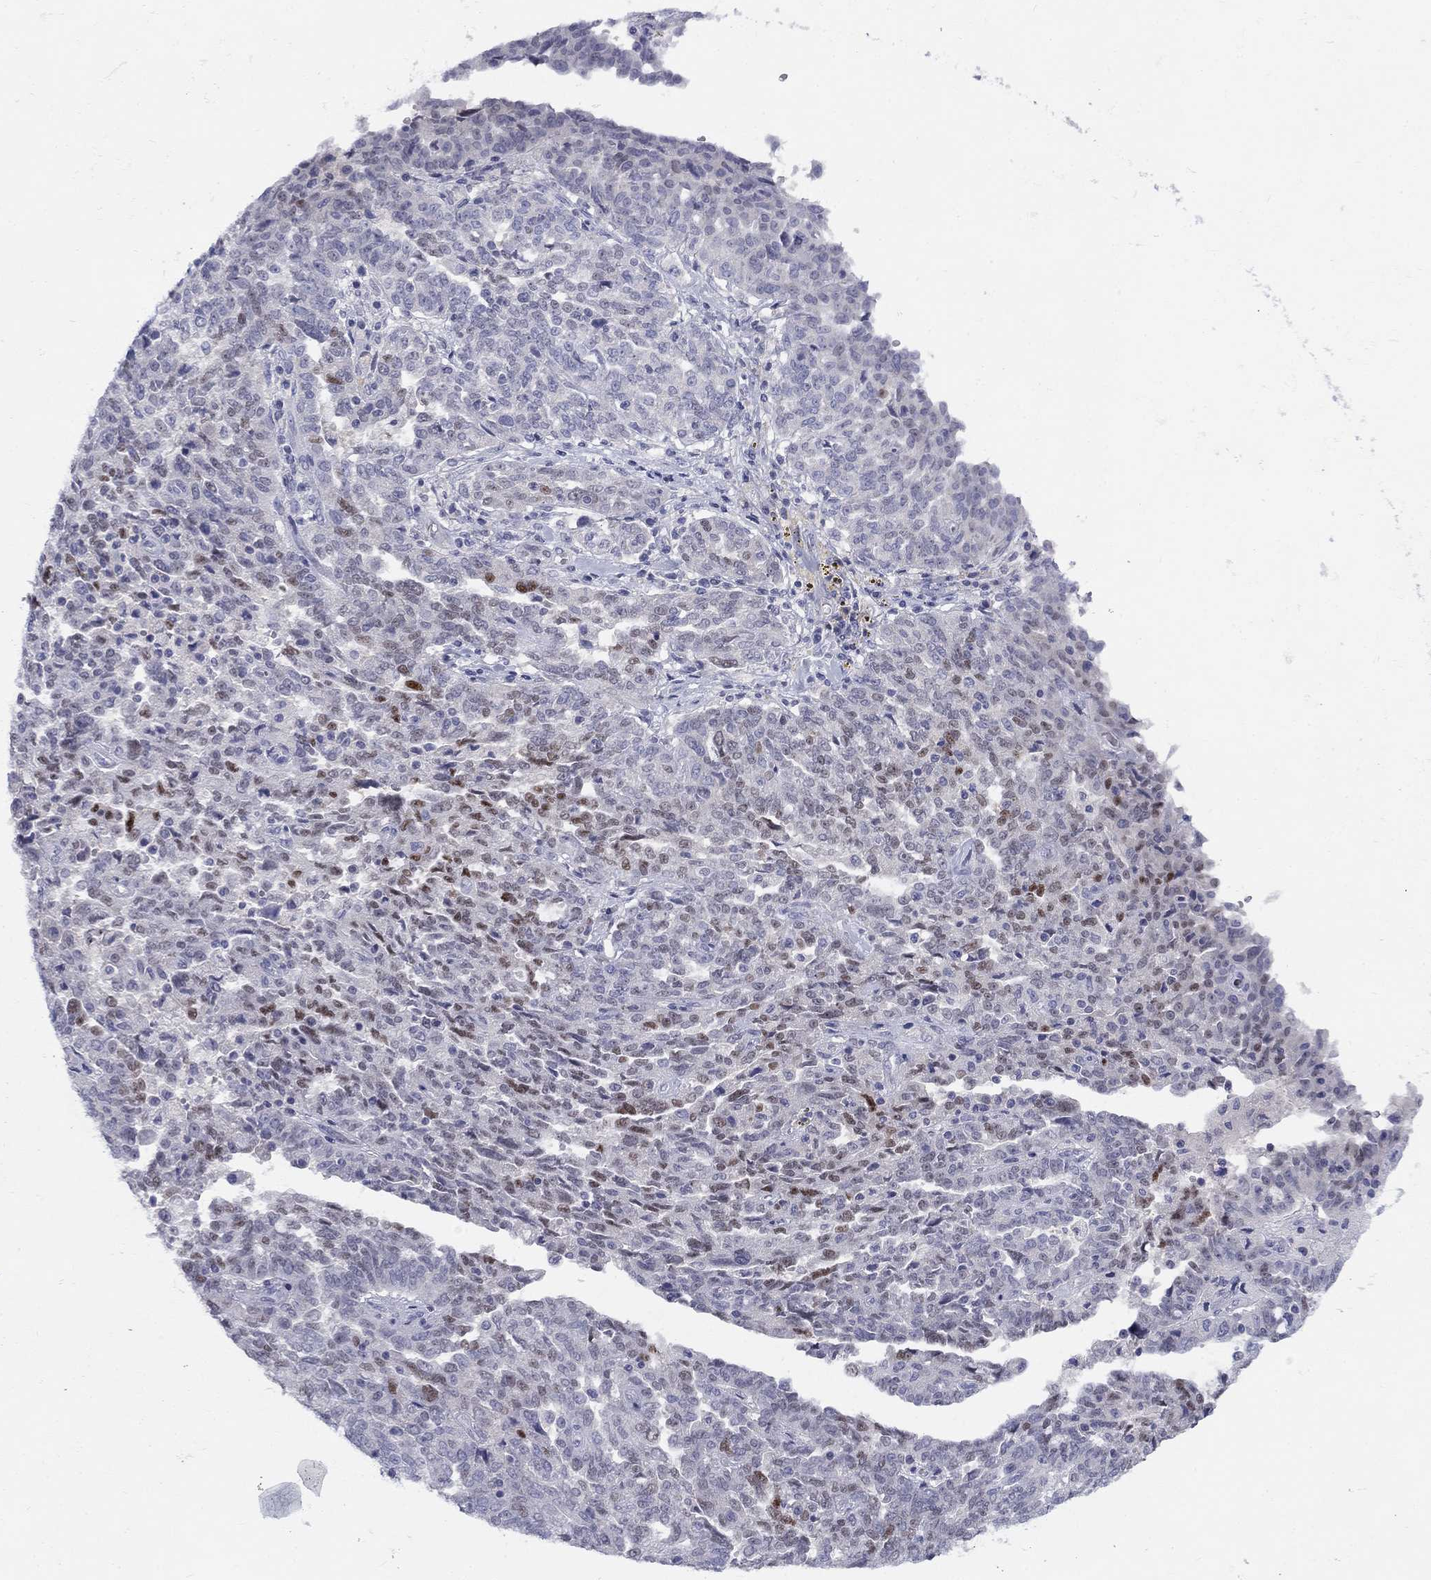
{"staining": {"intensity": "moderate", "quantity": "<25%", "location": "nuclear"}, "tissue": "ovarian cancer", "cell_type": "Tumor cells", "image_type": "cancer", "snomed": [{"axis": "morphology", "description": "Cystadenocarcinoma, serous, NOS"}, {"axis": "topography", "description": "Ovary"}], "caption": "Immunohistochemistry (IHC) photomicrograph of human ovarian serous cystadenocarcinoma stained for a protein (brown), which reveals low levels of moderate nuclear staining in about <25% of tumor cells.", "gene": "CACNA1A", "patient": {"sex": "female", "age": 67}}